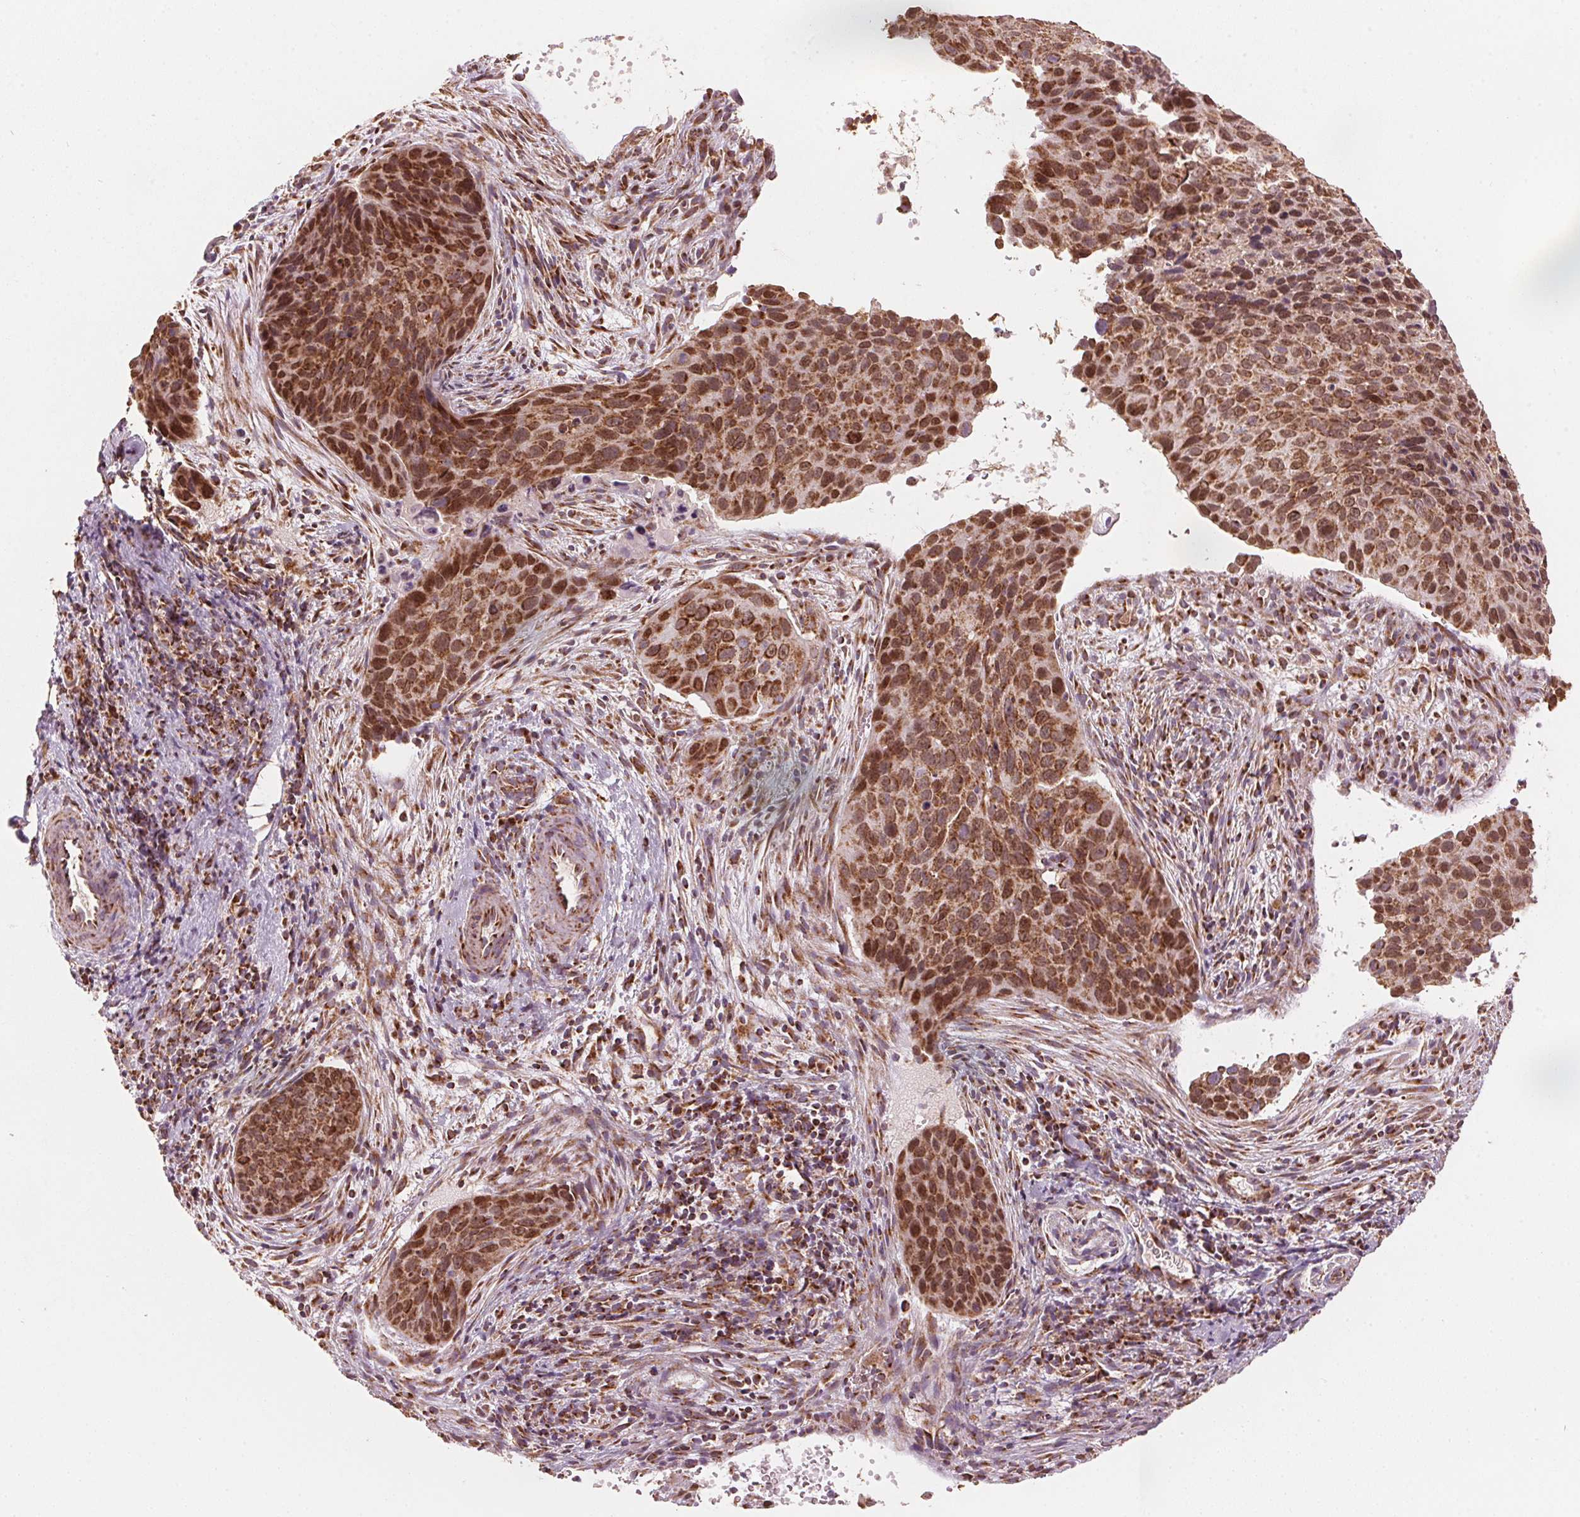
{"staining": {"intensity": "strong", "quantity": ">75%", "location": "cytoplasmic/membranous"}, "tissue": "cervical cancer", "cell_type": "Tumor cells", "image_type": "cancer", "snomed": [{"axis": "morphology", "description": "Squamous cell carcinoma, NOS"}, {"axis": "topography", "description": "Cervix"}], "caption": "A brown stain shows strong cytoplasmic/membranous positivity of a protein in human cervical squamous cell carcinoma tumor cells. (DAB (3,3'-diaminobenzidine) = brown stain, brightfield microscopy at high magnification).", "gene": "TOMM70", "patient": {"sex": "female", "age": 35}}